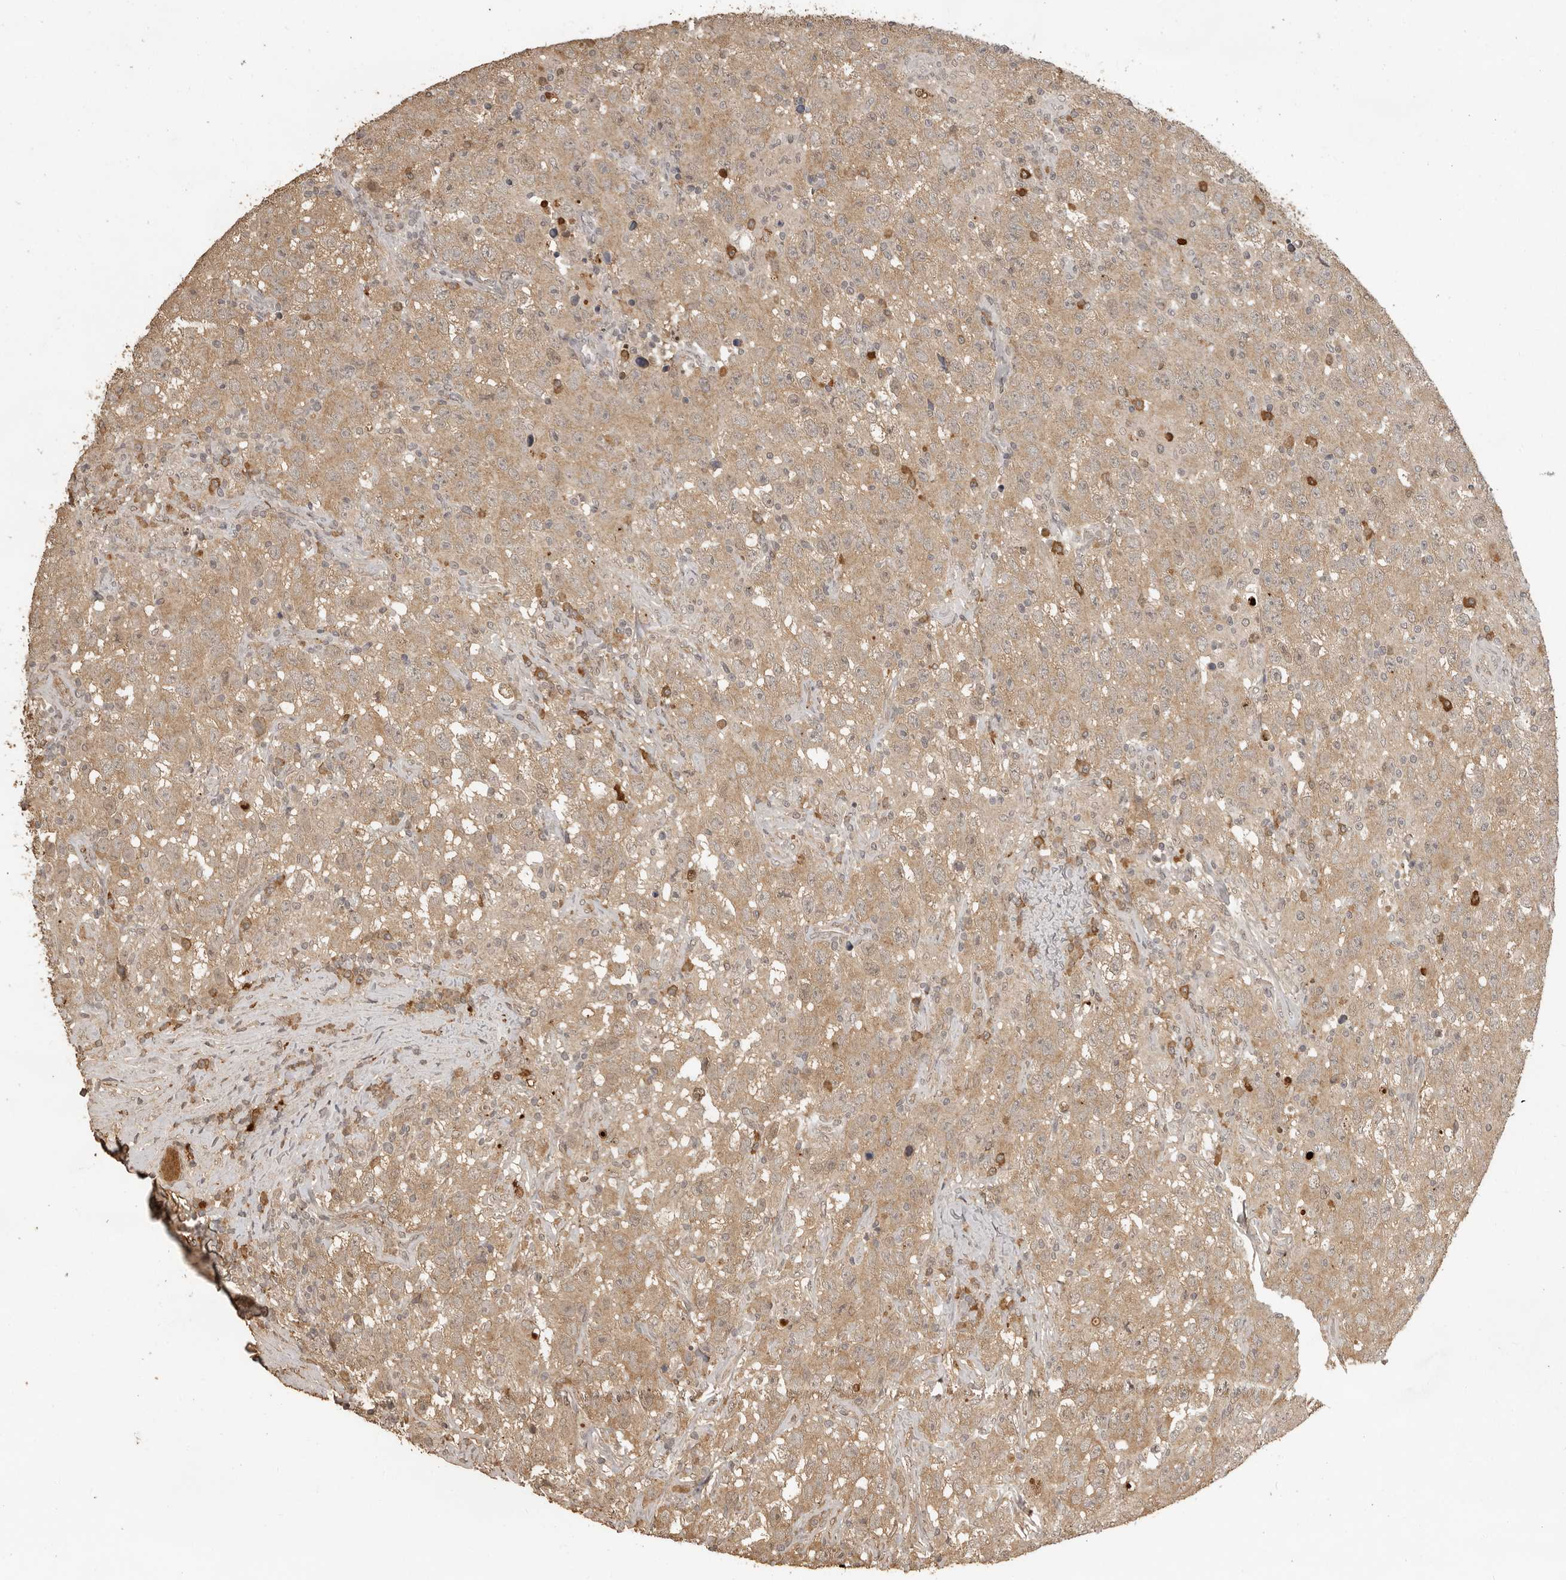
{"staining": {"intensity": "moderate", "quantity": ">75%", "location": "cytoplasmic/membranous"}, "tissue": "testis cancer", "cell_type": "Tumor cells", "image_type": "cancer", "snomed": [{"axis": "morphology", "description": "Seminoma, NOS"}, {"axis": "topography", "description": "Testis"}], "caption": "Immunohistochemical staining of human testis cancer reveals medium levels of moderate cytoplasmic/membranous positivity in approximately >75% of tumor cells.", "gene": "CTF1", "patient": {"sex": "male", "age": 41}}